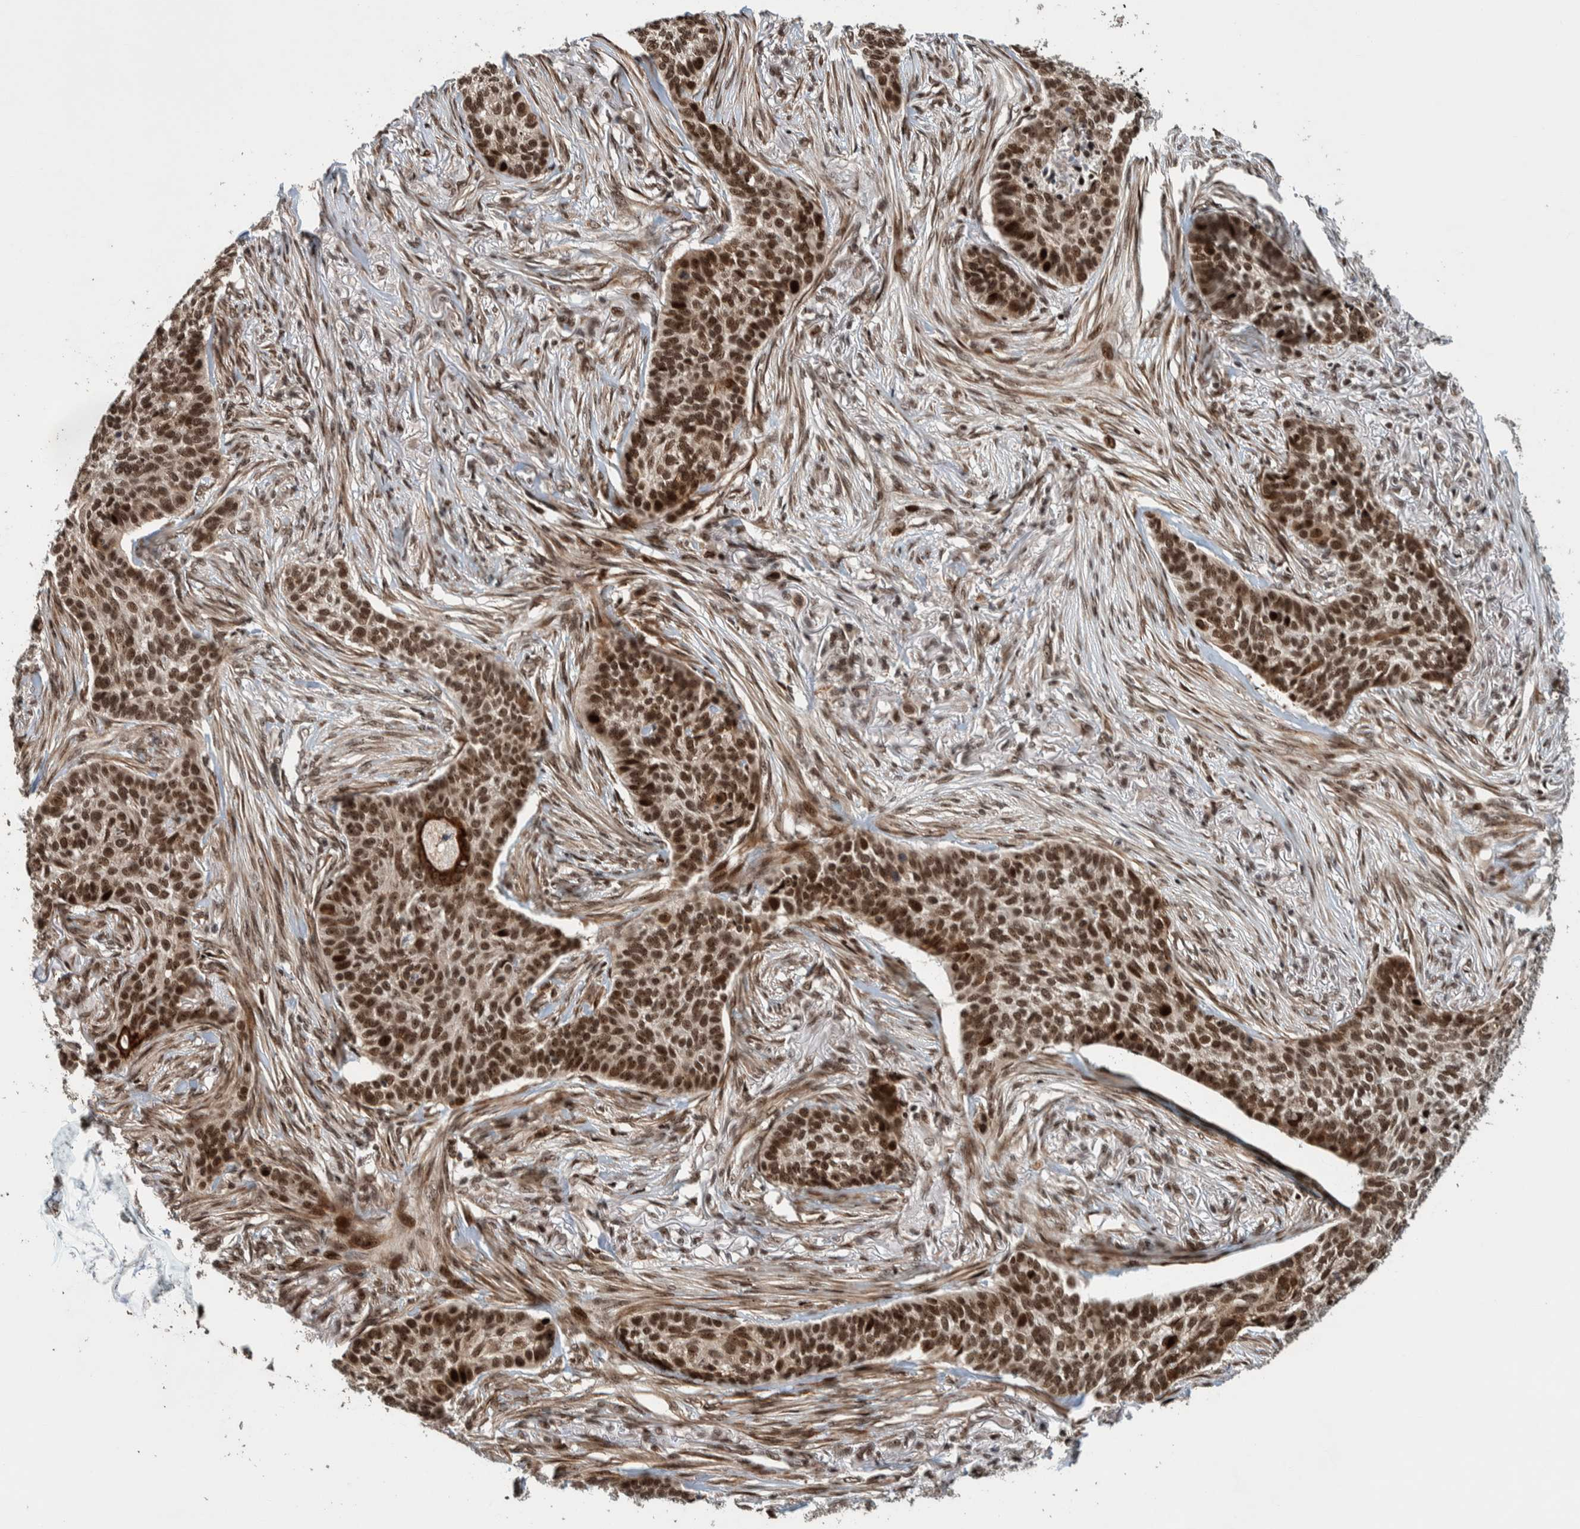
{"staining": {"intensity": "strong", "quantity": ">75%", "location": "nuclear"}, "tissue": "skin cancer", "cell_type": "Tumor cells", "image_type": "cancer", "snomed": [{"axis": "morphology", "description": "Basal cell carcinoma"}, {"axis": "topography", "description": "Skin"}], "caption": "There is high levels of strong nuclear positivity in tumor cells of skin cancer, as demonstrated by immunohistochemical staining (brown color).", "gene": "CHD4", "patient": {"sex": "male", "age": 85}}